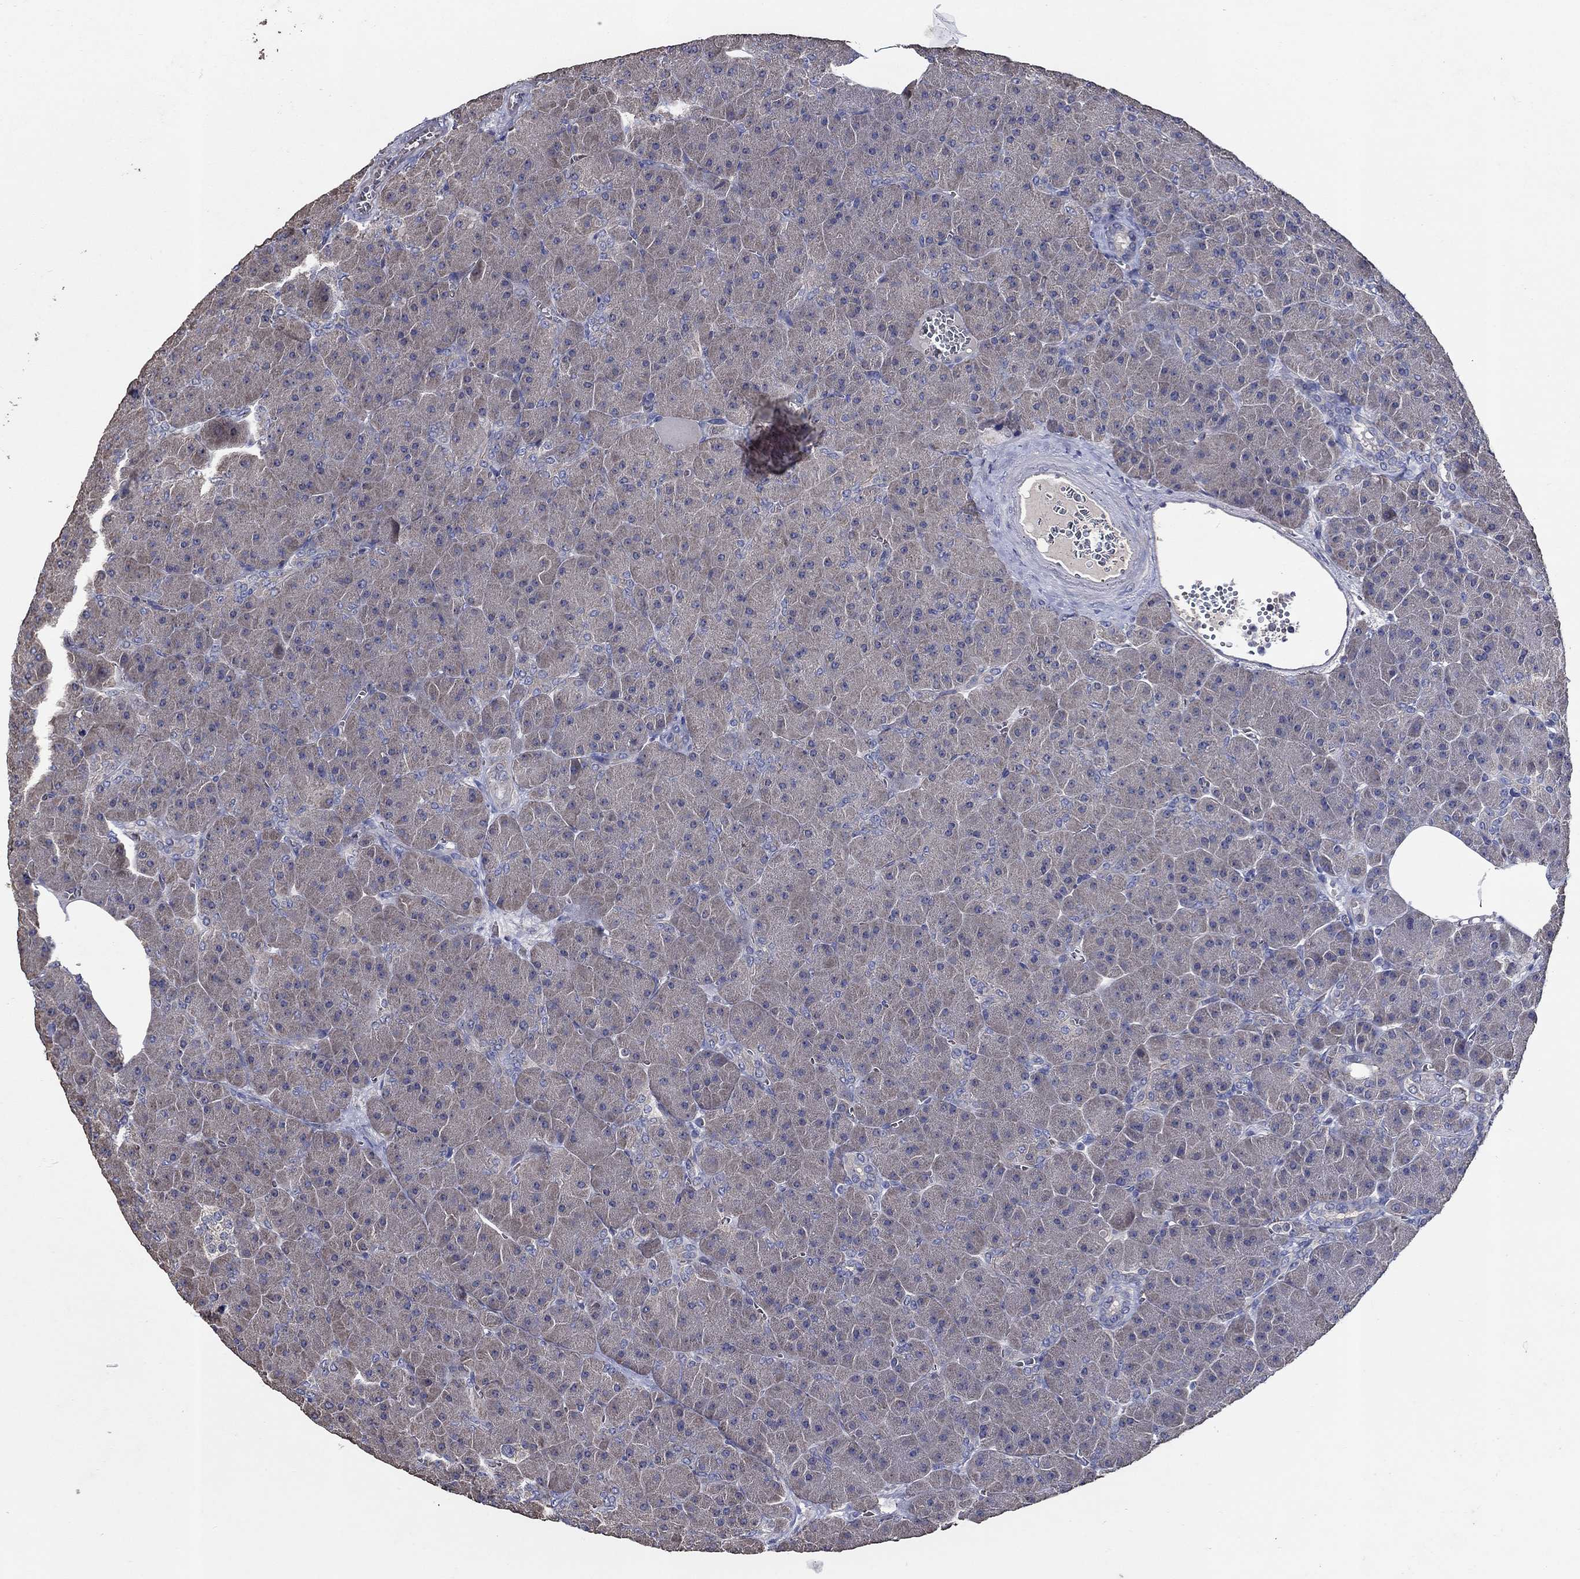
{"staining": {"intensity": "weak", "quantity": "25%-75%", "location": "cytoplasmic/membranous"}, "tissue": "pancreas", "cell_type": "Exocrine glandular cells", "image_type": "normal", "snomed": [{"axis": "morphology", "description": "Normal tissue, NOS"}, {"axis": "topography", "description": "Pancreas"}], "caption": "Immunohistochemical staining of benign human pancreas exhibits weak cytoplasmic/membranous protein staining in approximately 25%-75% of exocrine glandular cells. (brown staining indicates protein expression, while blue staining denotes nuclei).", "gene": "HAP1", "patient": {"sex": "male", "age": 61}}